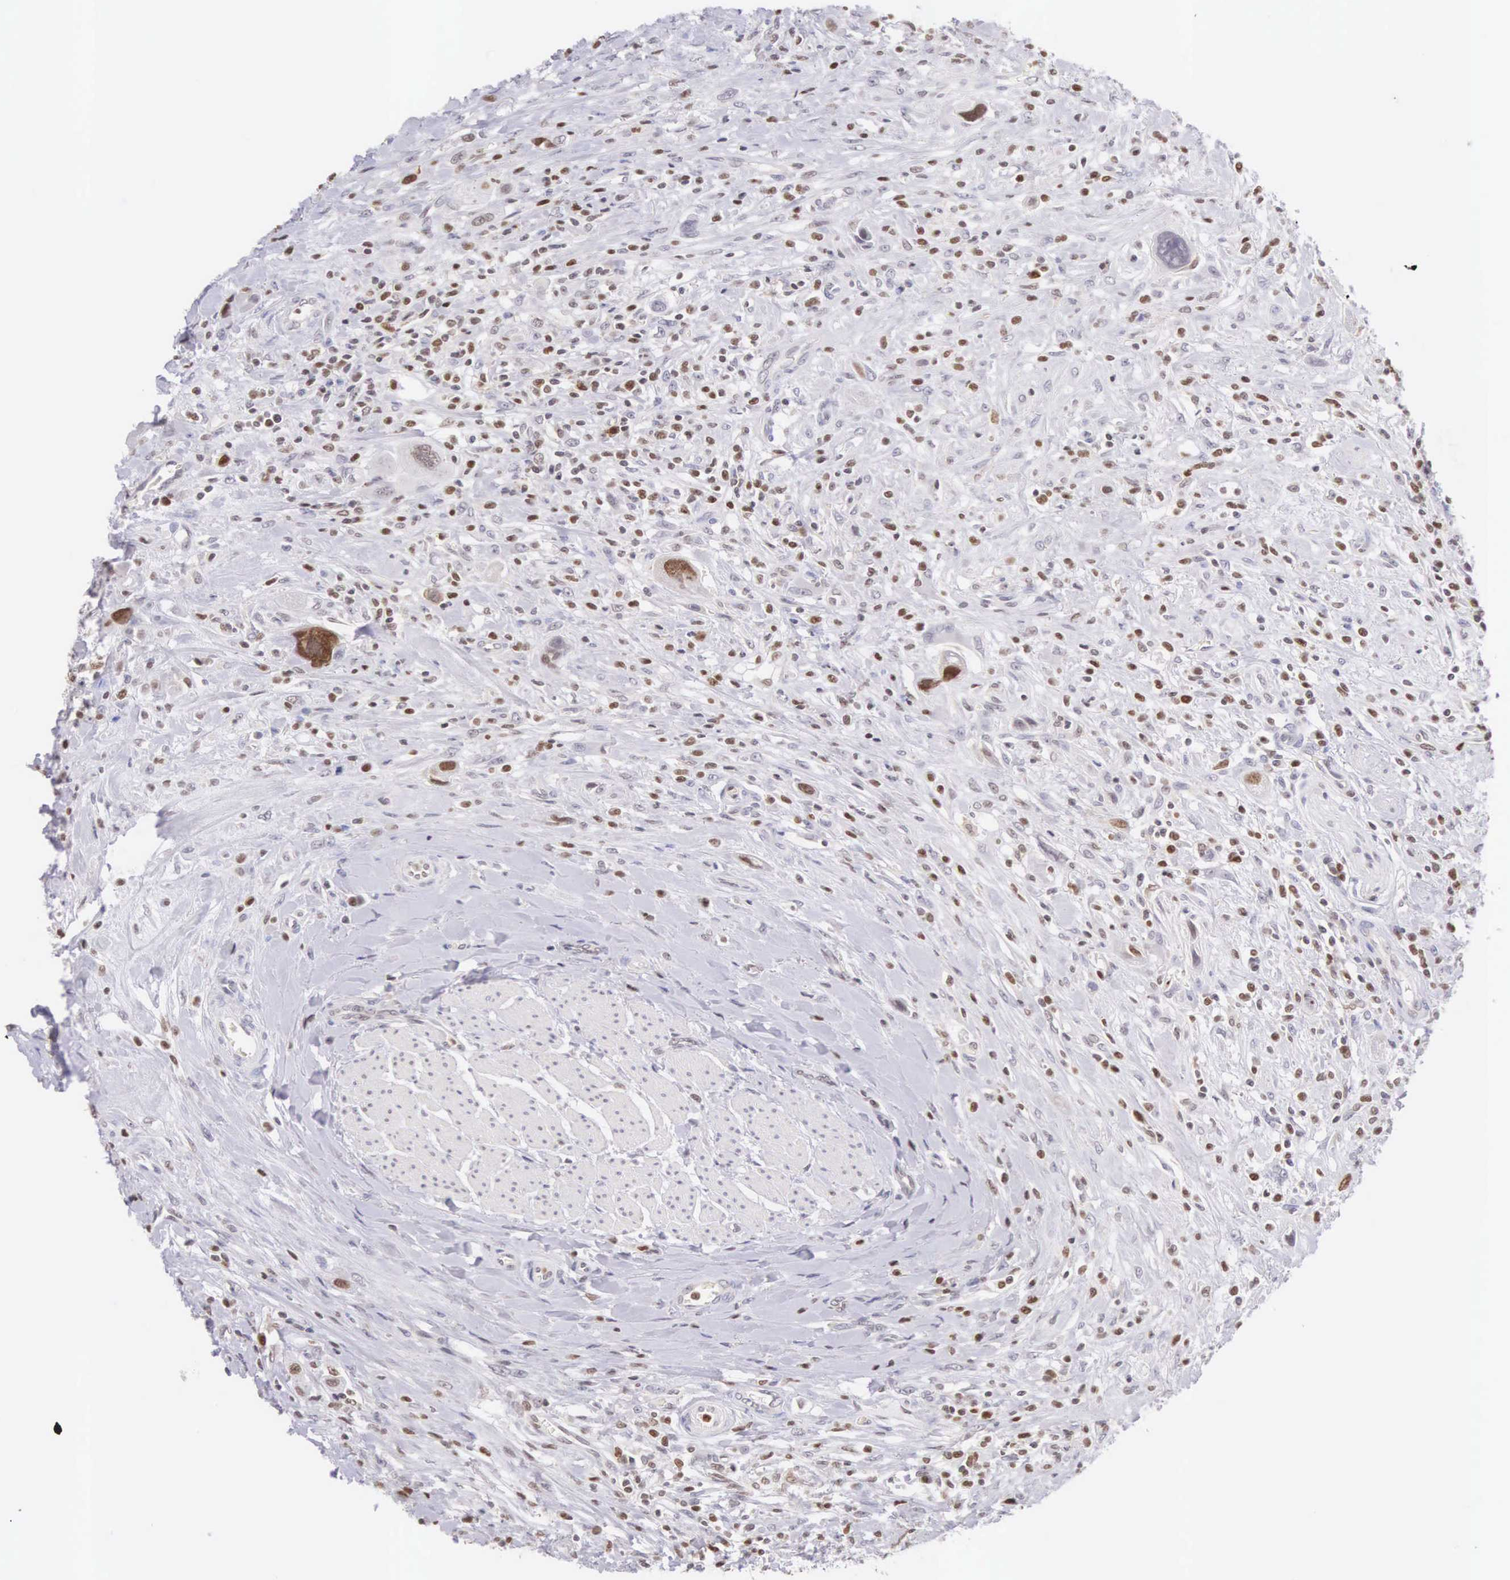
{"staining": {"intensity": "moderate", "quantity": "25%-75%", "location": "nuclear"}, "tissue": "urothelial cancer", "cell_type": "Tumor cells", "image_type": "cancer", "snomed": [{"axis": "morphology", "description": "Urothelial carcinoma, High grade"}, {"axis": "topography", "description": "Urinary bladder"}], "caption": "Urothelial cancer stained for a protein exhibits moderate nuclear positivity in tumor cells. (IHC, brightfield microscopy, high magnification).", "gene": "VRK1", "patient": {"sex": "male", "age": 50}}